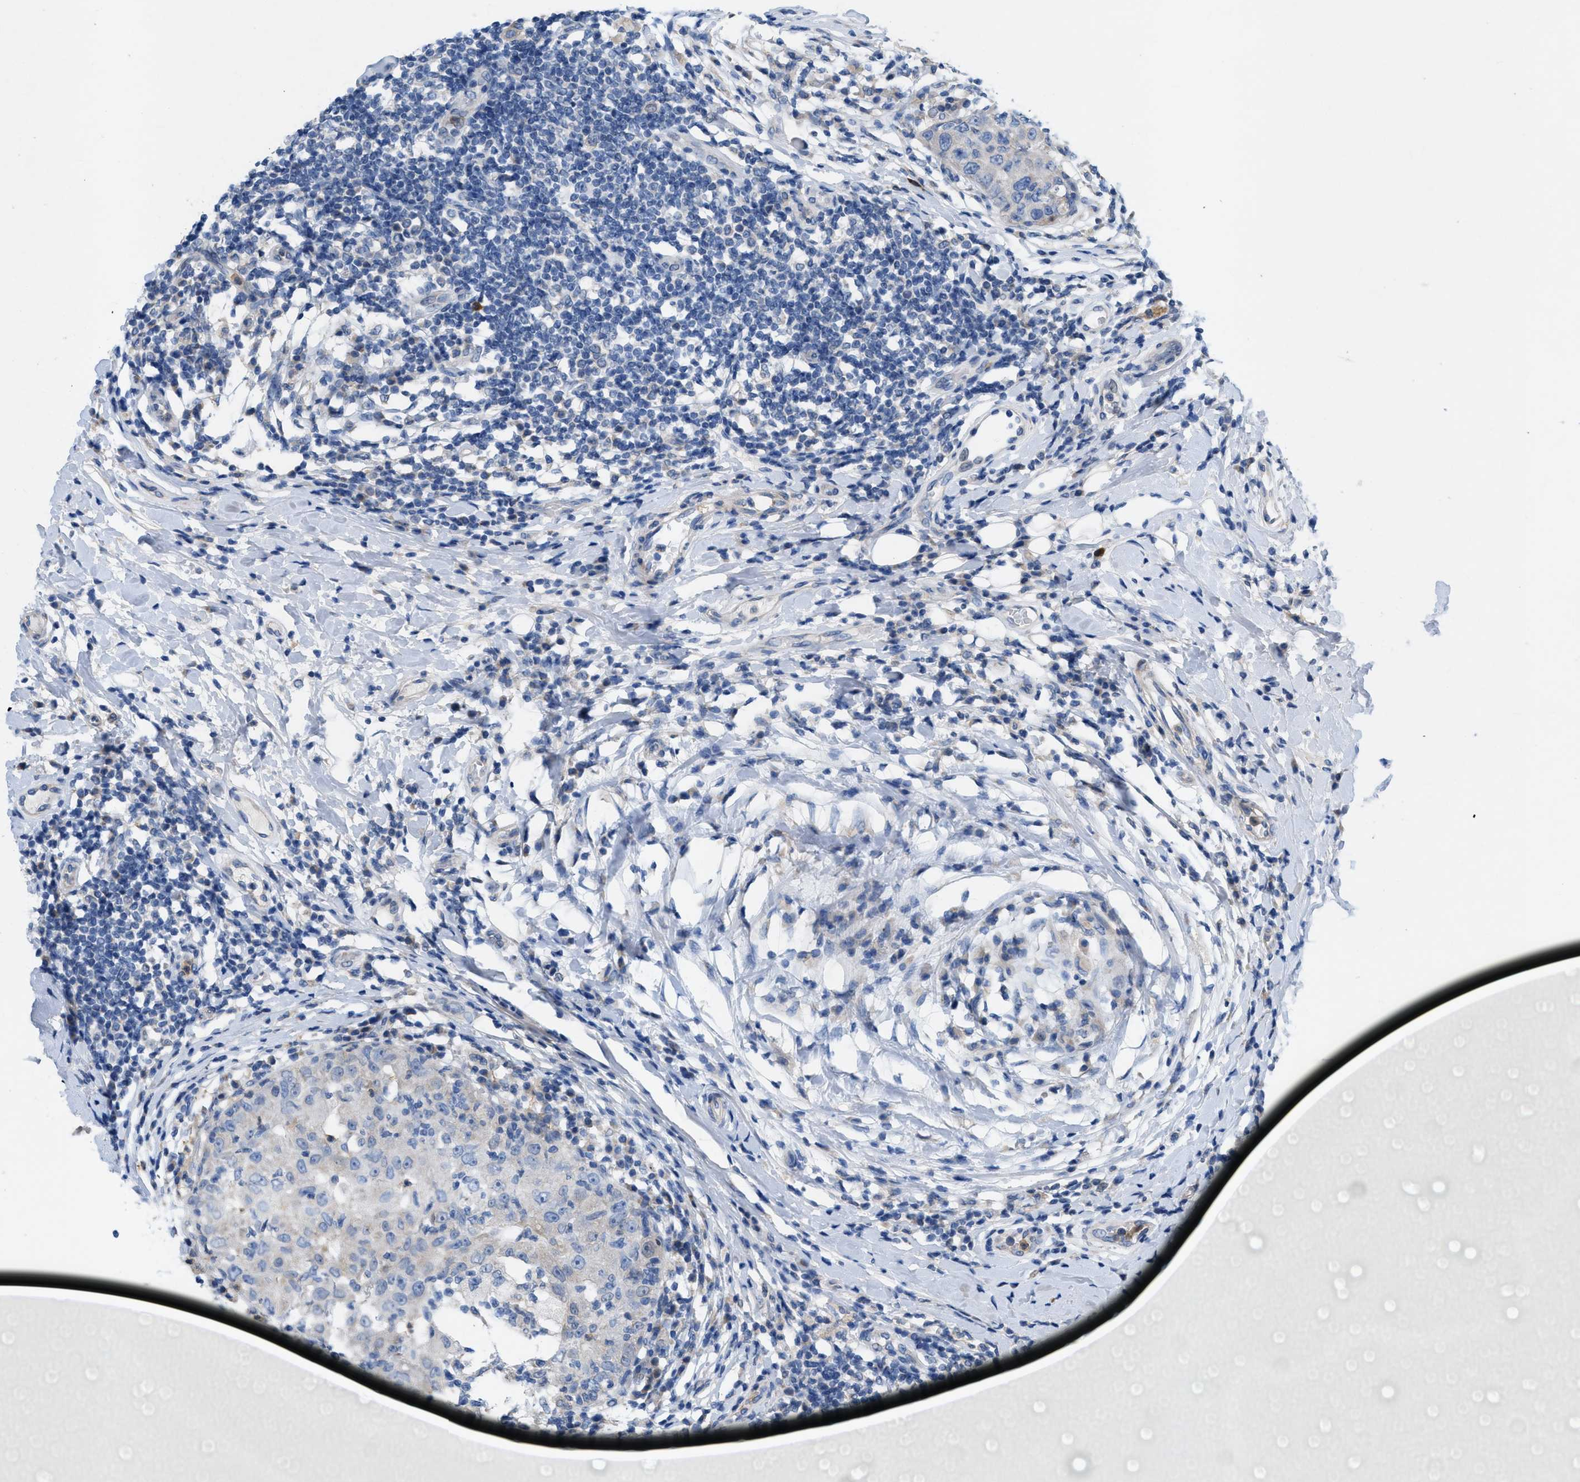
{"staining": {"intensity": "negative", "quantity": "none", "location": "none"}, "tissue": "breast cancer", "cell_type": "Tumor cells", "image_type": "cancer", "snomed": [{"axis": "morphology", "description": "Duct carcinoma"}, {"axis": "topography", "description": "Breast"}], "caption": "Photomicrograph shows no significant protein expression in tumor cells of invasive ductal carcinoma (breast).", "gene": "PLPPR5", "patient": {"sex": "female", "age": 27}}